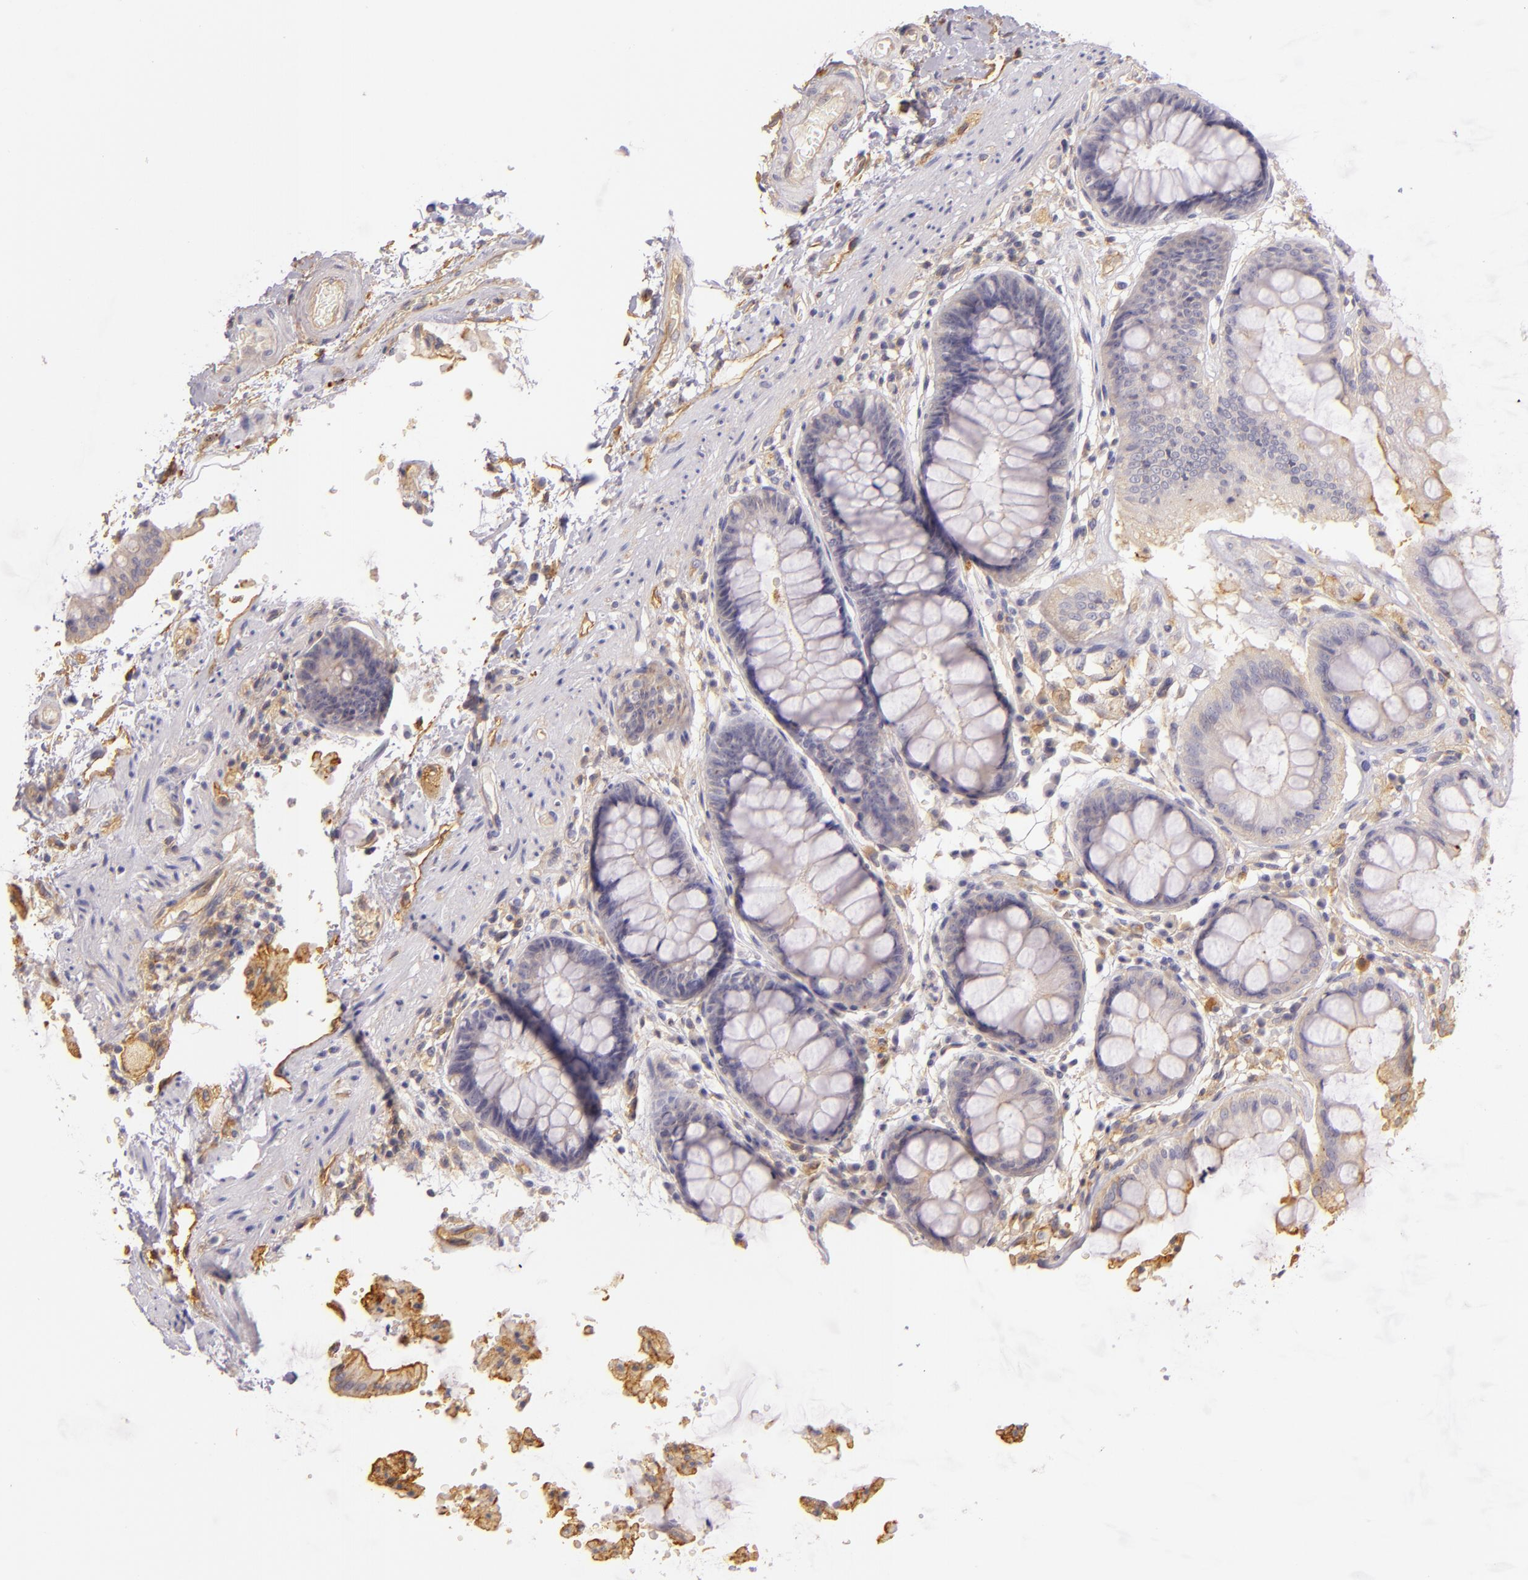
{"staining": {"intensity": "negative", "quantity": "none", "location": "none"}, "tissue": "rectum", "cell_type": "Glandular cells", "image_type": "normal", "snomed": [{"axis": "morphology", "description": "Normal tissue, NOS"}, {"axis": "topography", "description": "Rectum"}], "caption": "IHC of unremarkable rectum shows no expression in glandular cells.", "gene": "CTSF", "patient": {"sex": "female", "age": 46}}